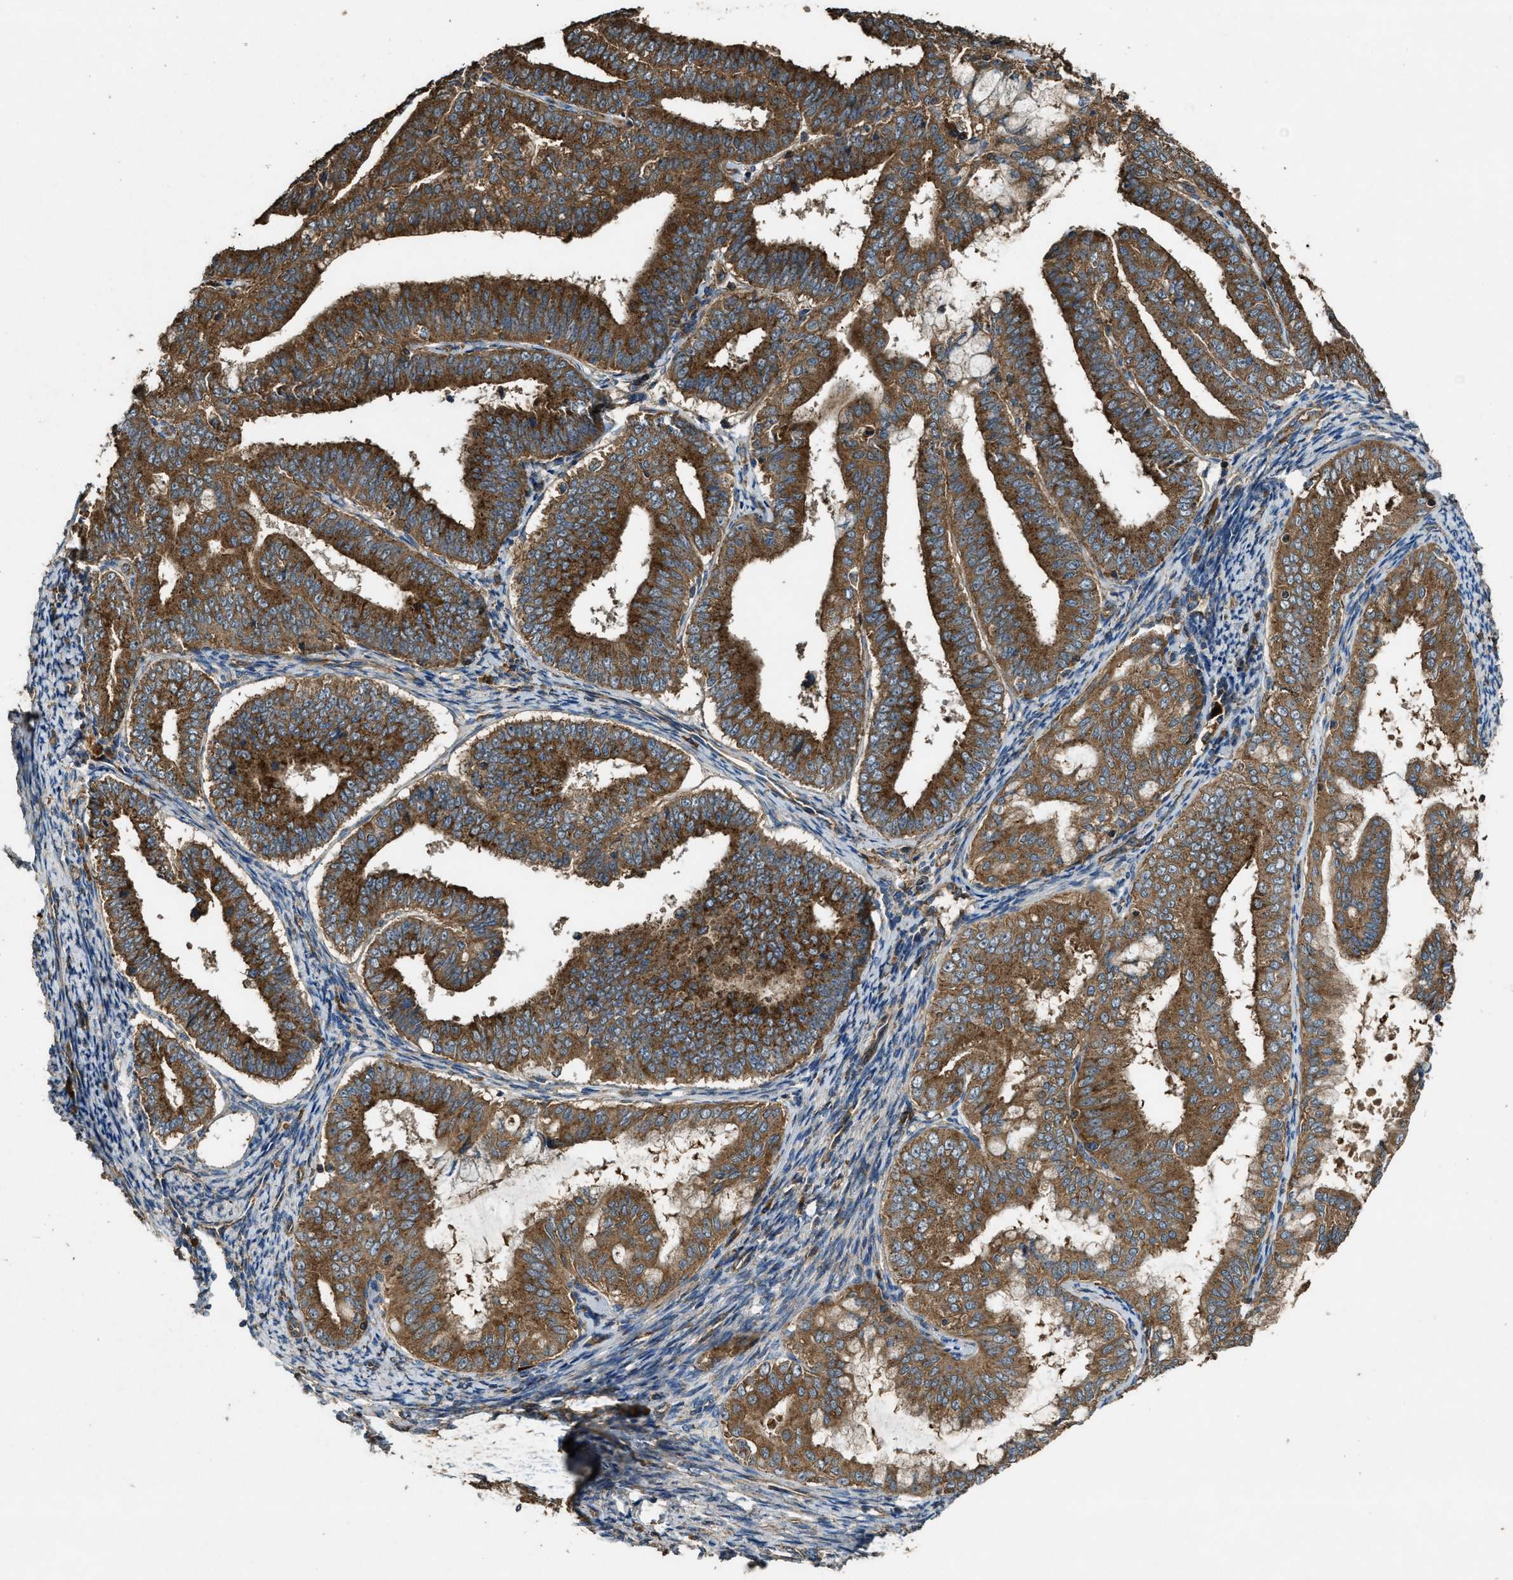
{"staining": {"intensity": "strong", "quantity": ">75%", "location": "cytoplasmic/membranous"}, "tissue": "endometrial cancer", "cell_type": "Tumor cells", "image_type": "cancer", "snomed": [{"axis": "morphology", "description": "Adenocarcinoma, NOS"}, {"axis": "topography", "description": "Endometrium"}], "caption": "Protein expression analysis of human endometrial cancer reveals strong cytoplasmic/membranous staining in approximately >75% of tumor cells.", "gene": "MAP3K8", "patient": {"sex": "female", "age": 63}}